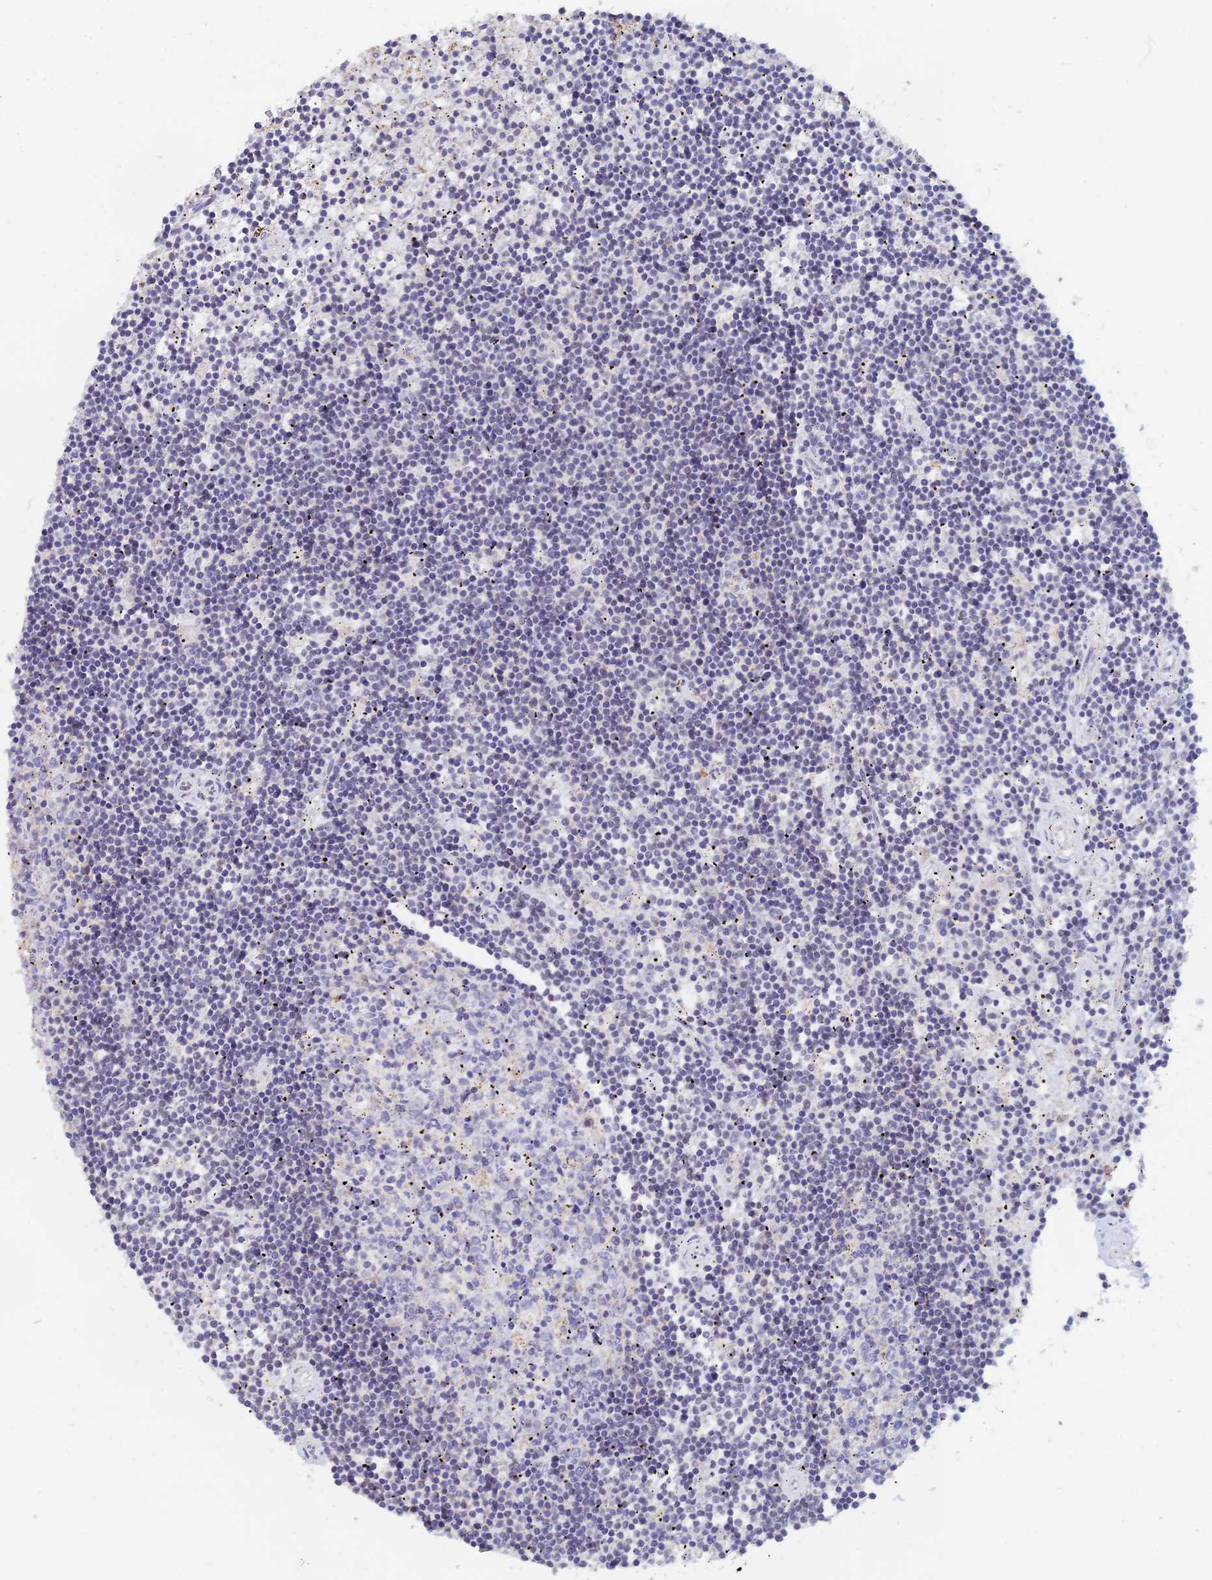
{"staining": {"intensity": "negative", "quantity": "none", "location": "none"}, "tissue": "lymphoma", "cell_type": "Tumor cells", "image_type": "cancer", "snomed": [{"axis": "morphology", "description": "Malignant lymphoma, non-Hodgkin's type, Low grade"}, {"axis": "topography", "description": "Spleen"}], "caption": "Immunohistochemical staining of human lymphoma exhibits no significant expression in tumor cells.", "gene": "LRIF1", "patient": {"sex": "male", "age": 76}}